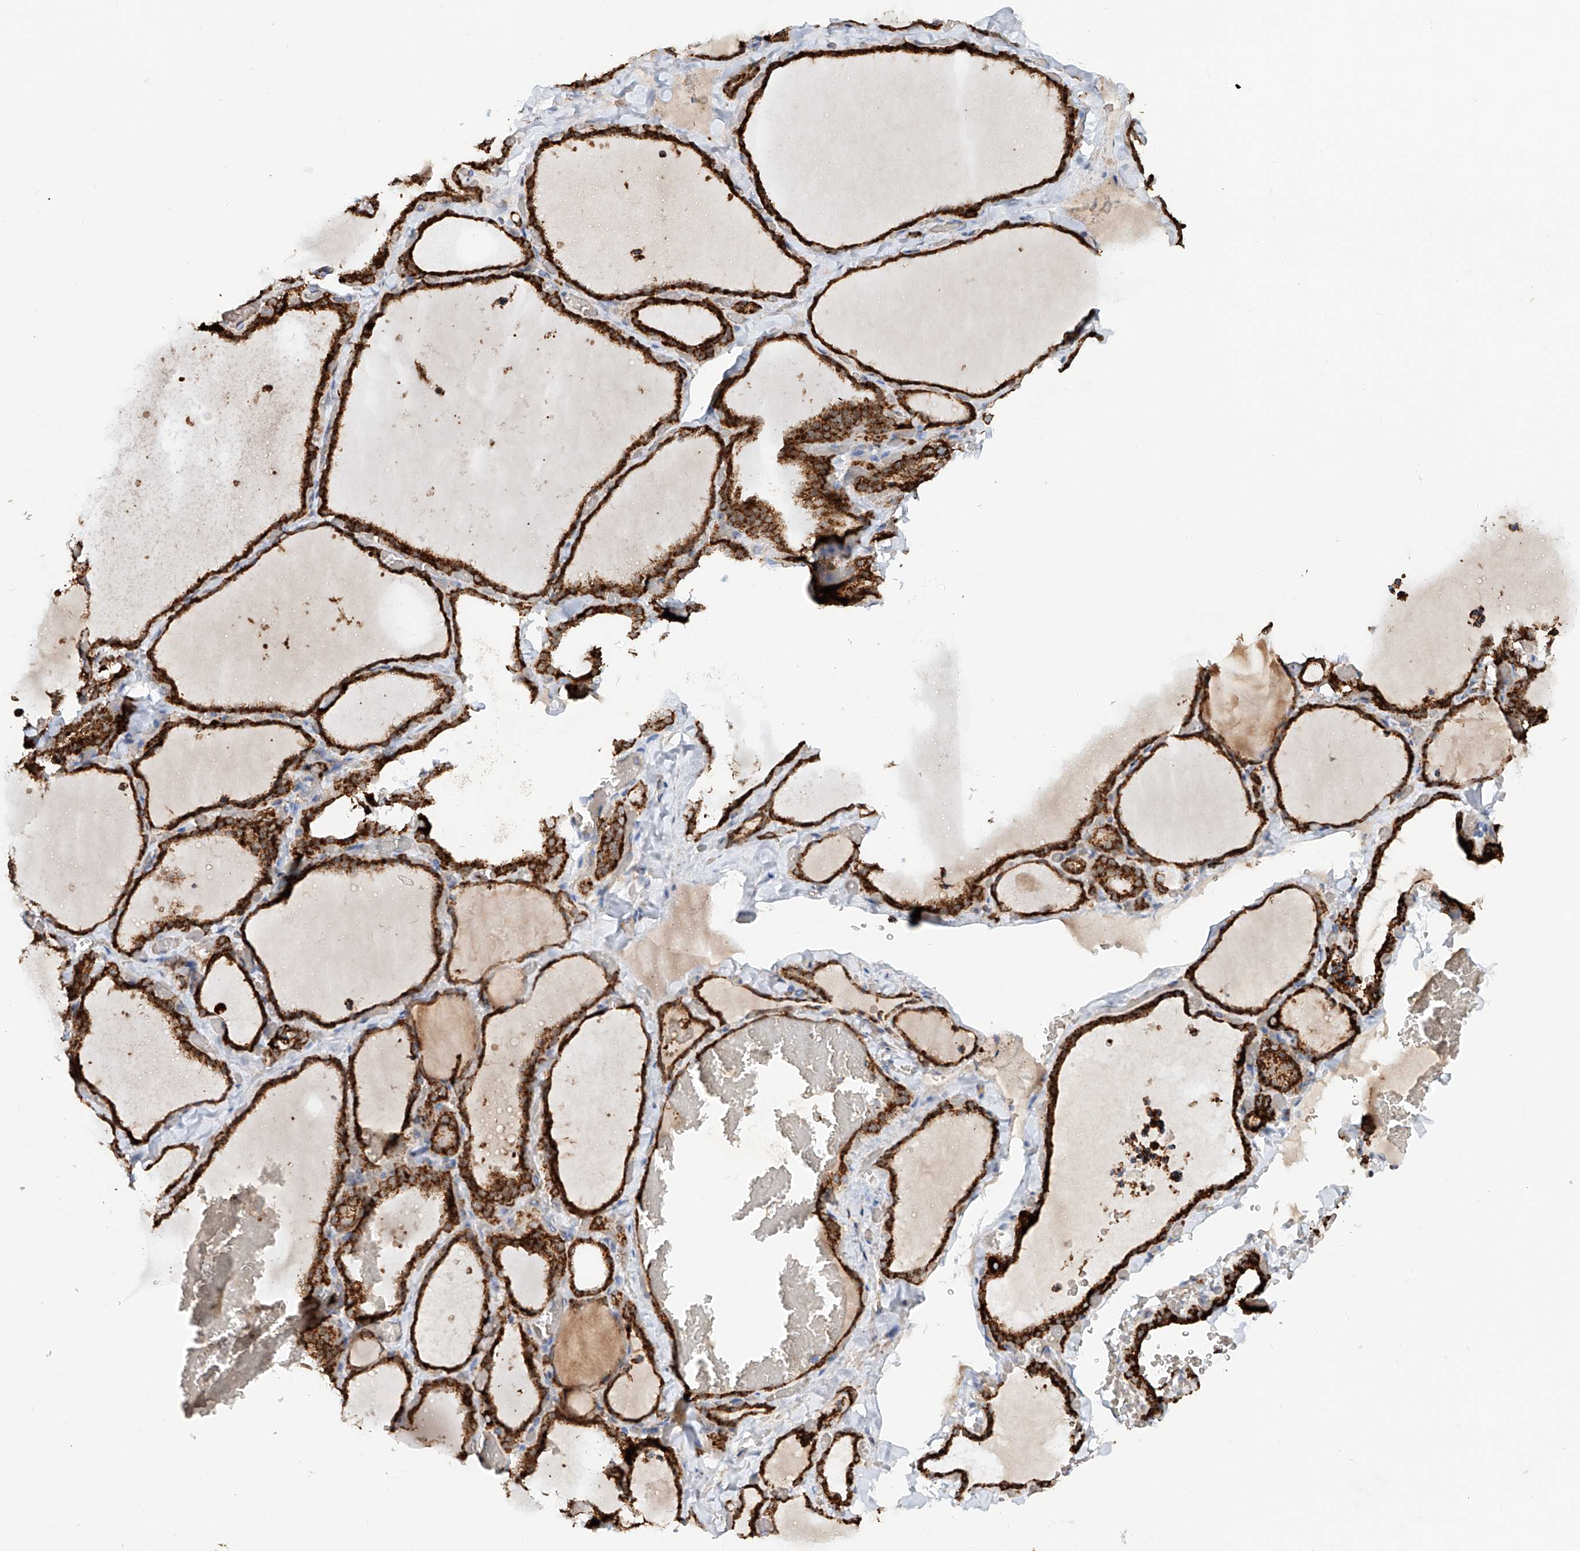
{"staining": {"intensity": "strong", "quantity": ">75%", "location": "cytoplasmic/membranous"}, "tissue": "thyroid gland", "cell_type": "Glandular cells", "image_type": "normal", "snomed": [{"axis": "morphology", "description": "Normal tissue, NOS"}, {"axis": "topography", "description": "Thyroid gland"}], "caption": "Thyroid gland stained with IHC shows strong cytoplasmic/membranous expression in approximately >75% of glandular cells. The staining was performed using DAB (3,3'-diaminobenzidine) to visualize the protein expression in brown, while the nuclei were stained in blue with hematoxylin (Magnification: 20x).", "gene": "CARD10", "patient": {"sex": "female", "age": 22}}